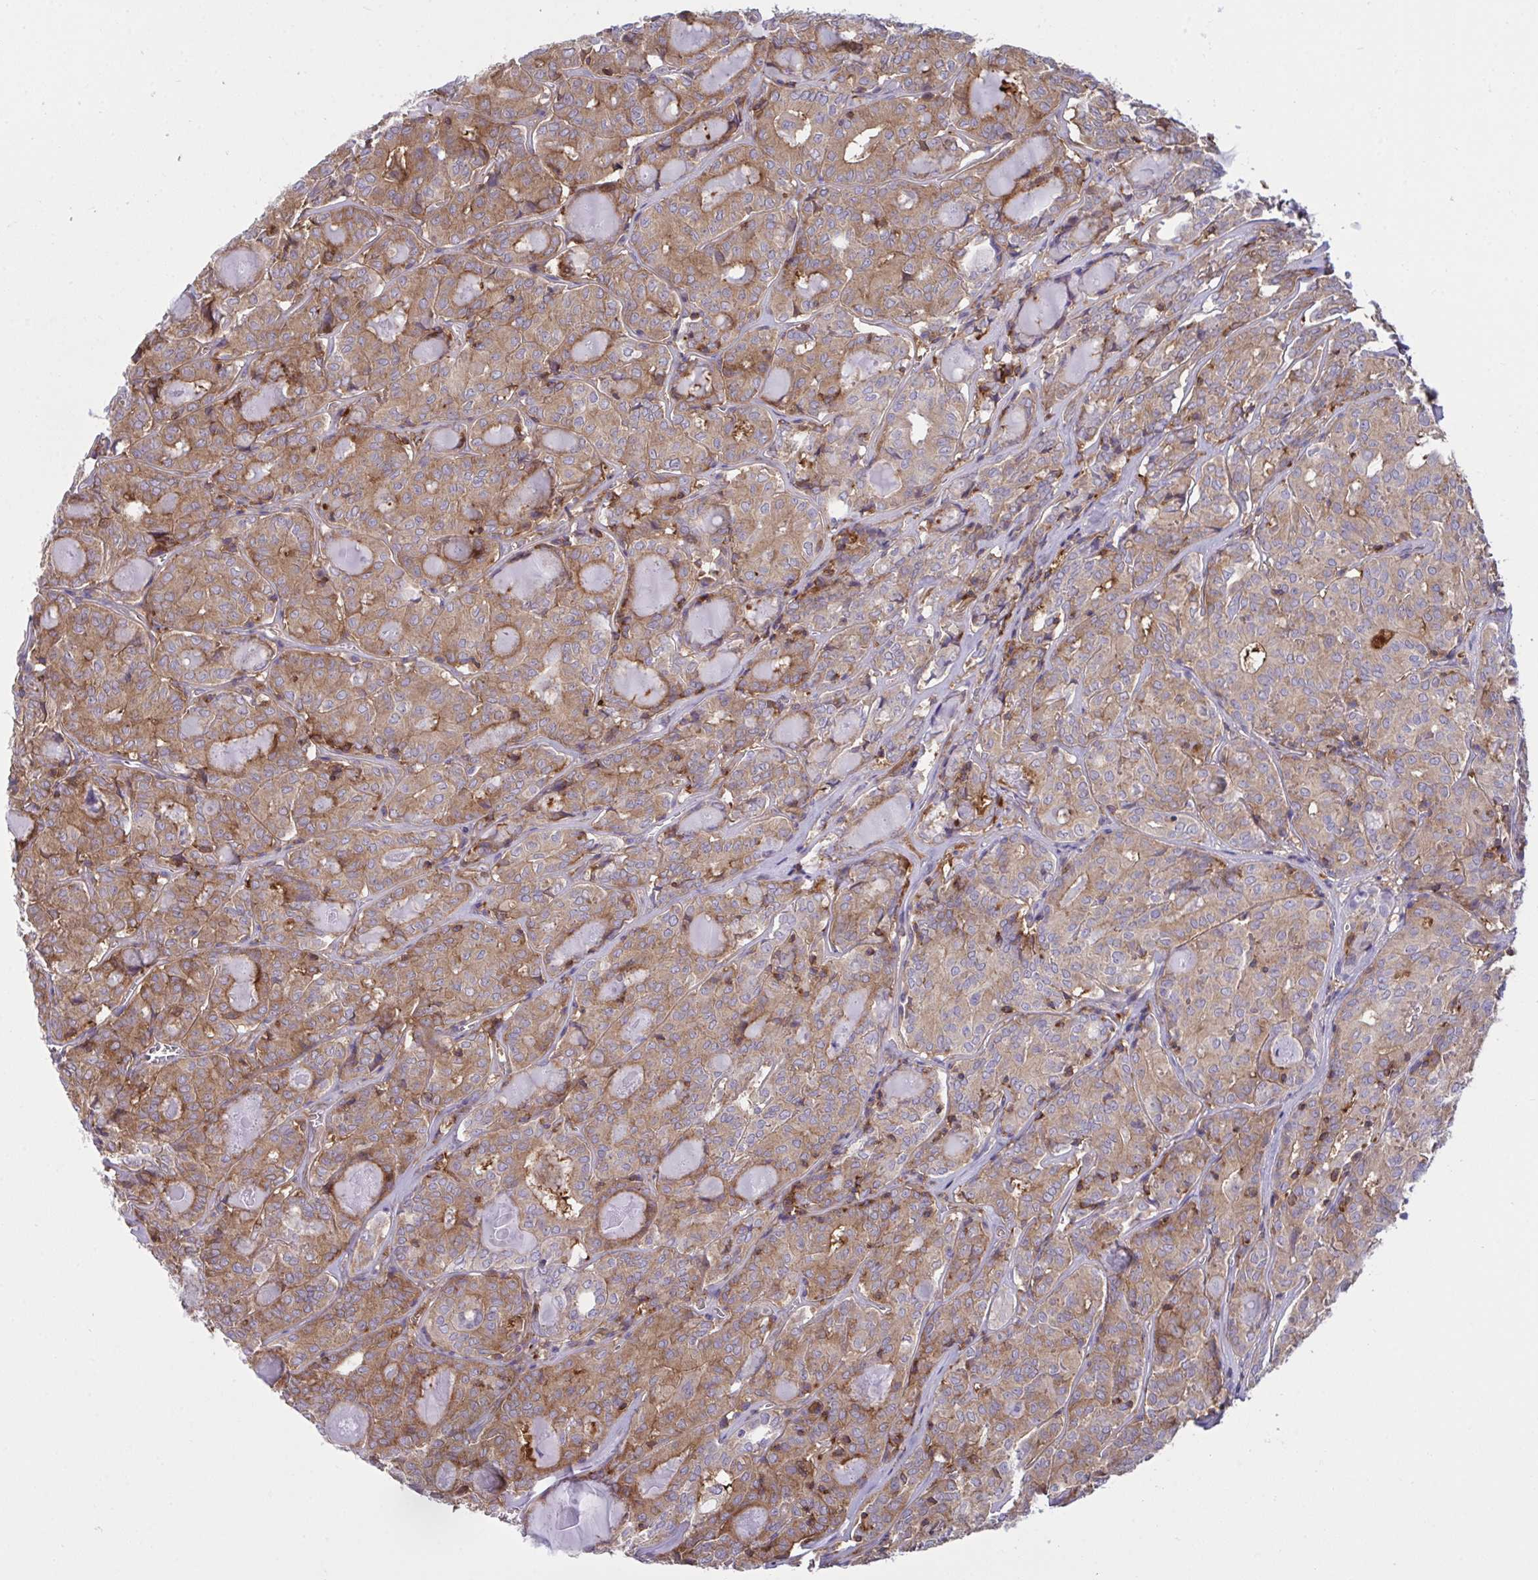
{"staining": {"intensity": "moderate", "quantity": ">75%", "location": "cytoplasmic/membranous"}, "tissue": "thyroid cancer", "cell_type": "Tumor cells", "image_type": "cancer", "snomed": [{"axis": "morphology", "description": "Papillary adenocarcinoma, NOS"}, {"axis": "topography", "description": "Thyroid gland"}], "caption": "High-power microscopy captured an IHC image of thyroid papillary adenocarcinoma, revealing moderate cytoplasmic/membranous staining in about >75% of tumor cells.", "gene": "TSC22D3", "patient": {"sex": "female", "age": 72}}